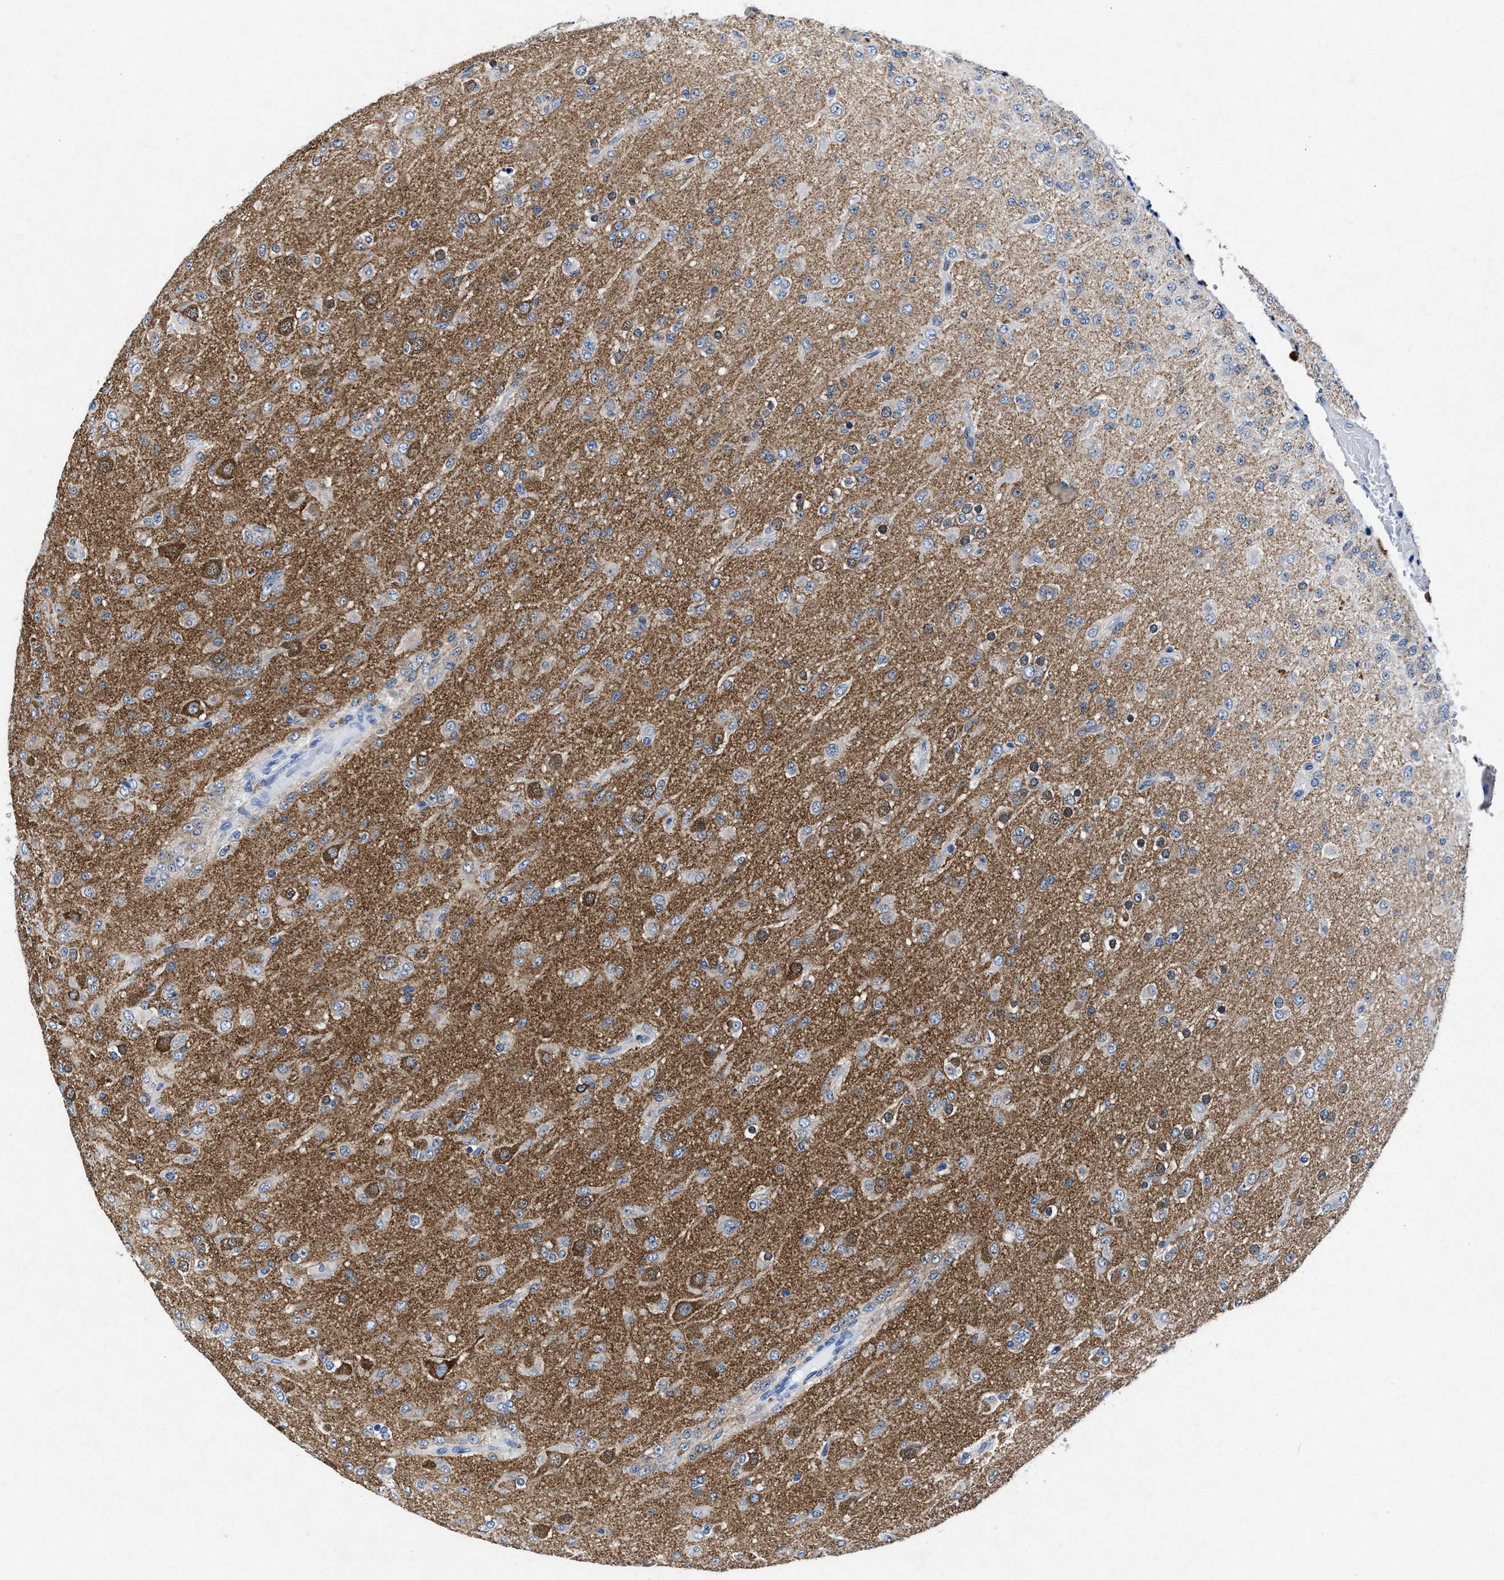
{"staining": {"intensity": "negative", "quantity": "none", "location": "none"}, "tissue": "glioma", "cell_type": "Tumor cells", "image_type": "cancer", "snomed": [{"axis": "morphology", "description": "Glioma, malignant, Low grade"}, {"axis": "topography", "description": "Brain"}], "caption": "Immunohistochemical staining of glioma displays no significant expression in tumor cells.", "gene": "MAP6", "patient": {"sex": "male", "age": 65}}